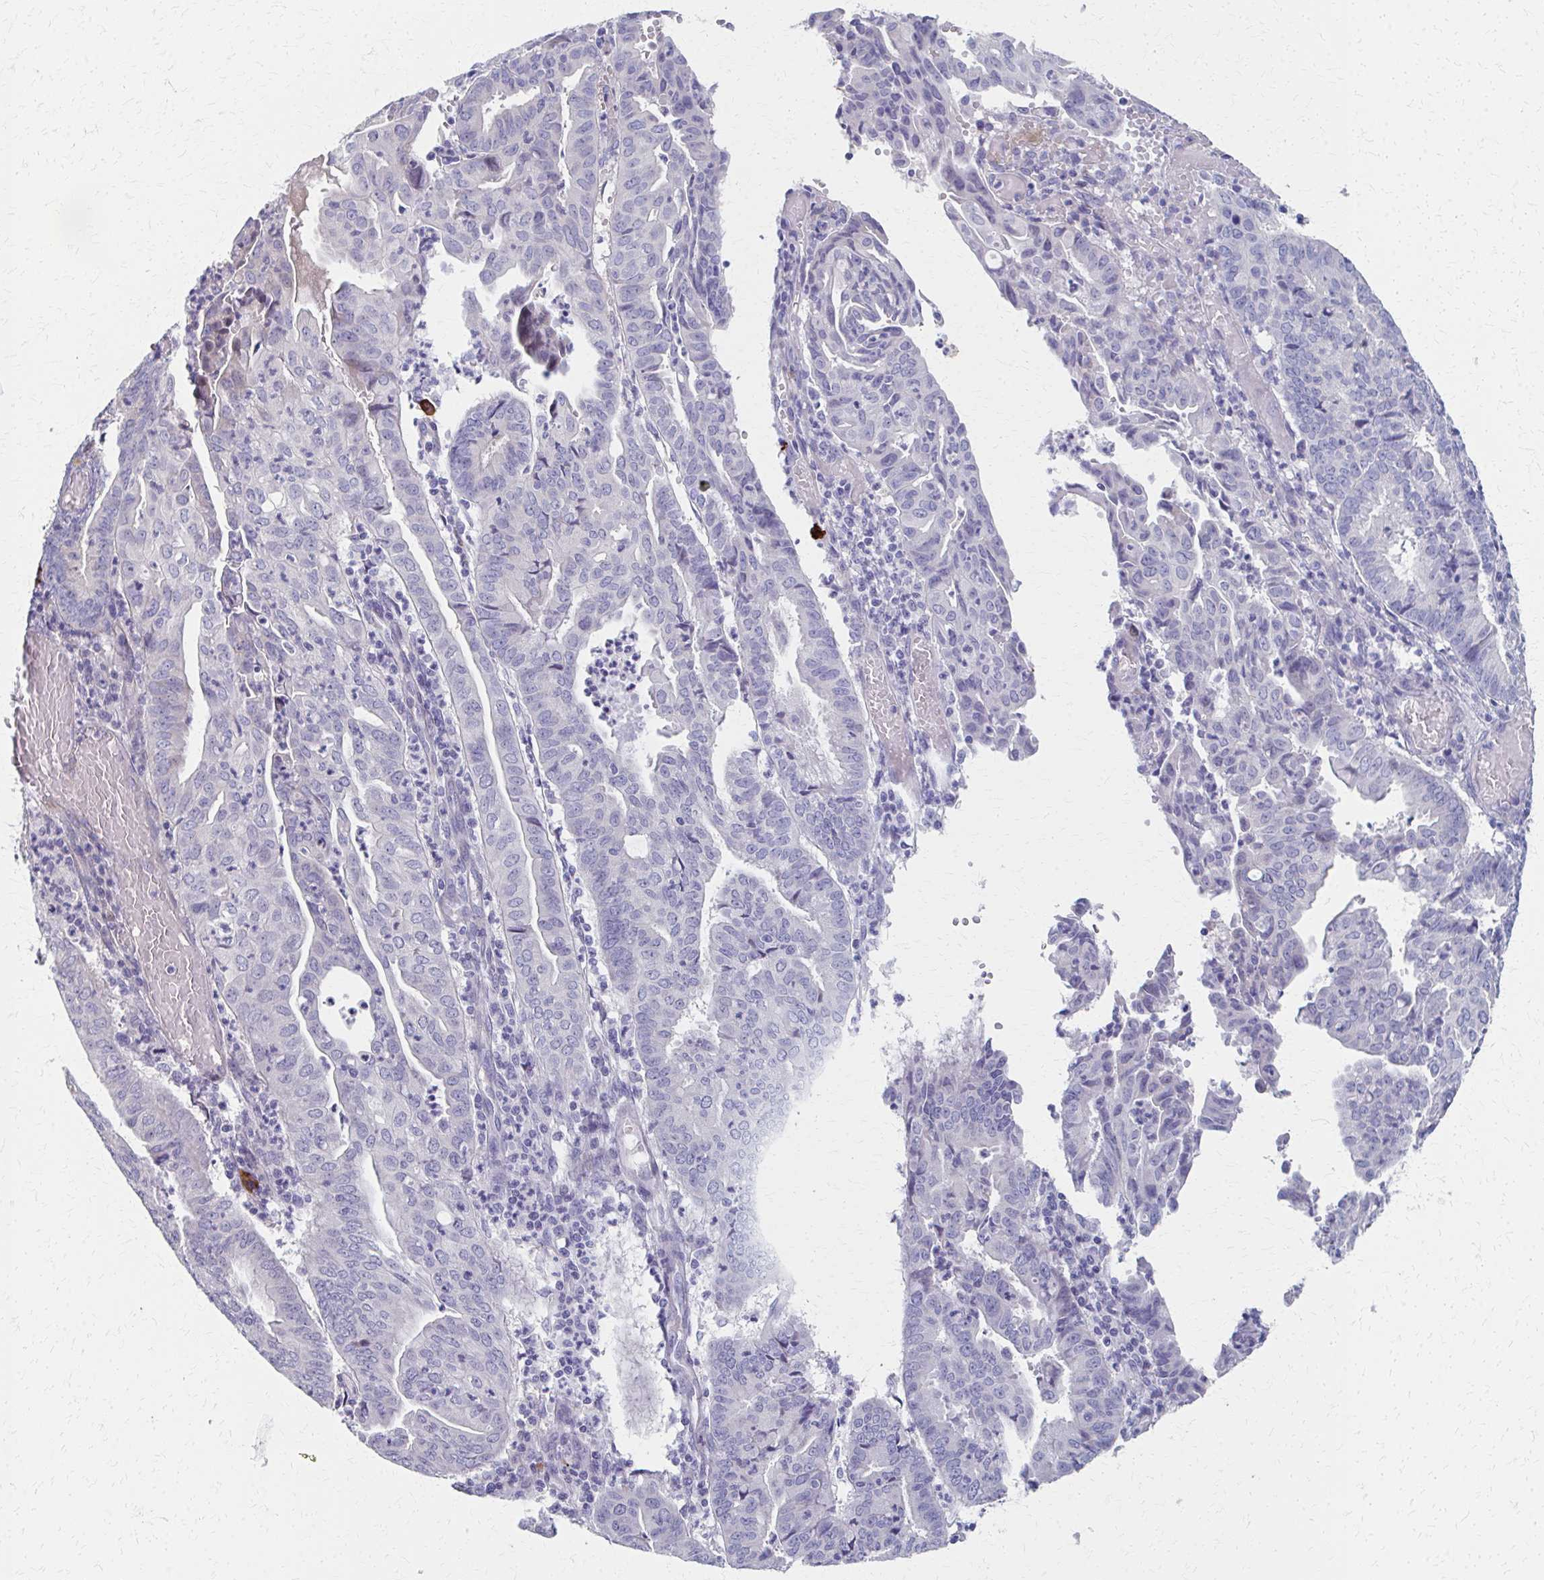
{"staining": {"intensity": "negative", "quantity": "none", "location": "none"}, "tissue": "prostate cancer", "cell_type": "Tumor cells", "image_type": "cancer", "snomed": [{"axis": "morphology", "description": "Adenocarcinoma, High grade"}, {"axis": "topography", "description": "Prostate"}], "caption": "This is a image of immunohistochemistry staining of prostate adenocarcinoma (high-grade), which shows no staining in tumor cells.", "gene": "MS4A2", "patient": {"sex": "male", "age": 68}}